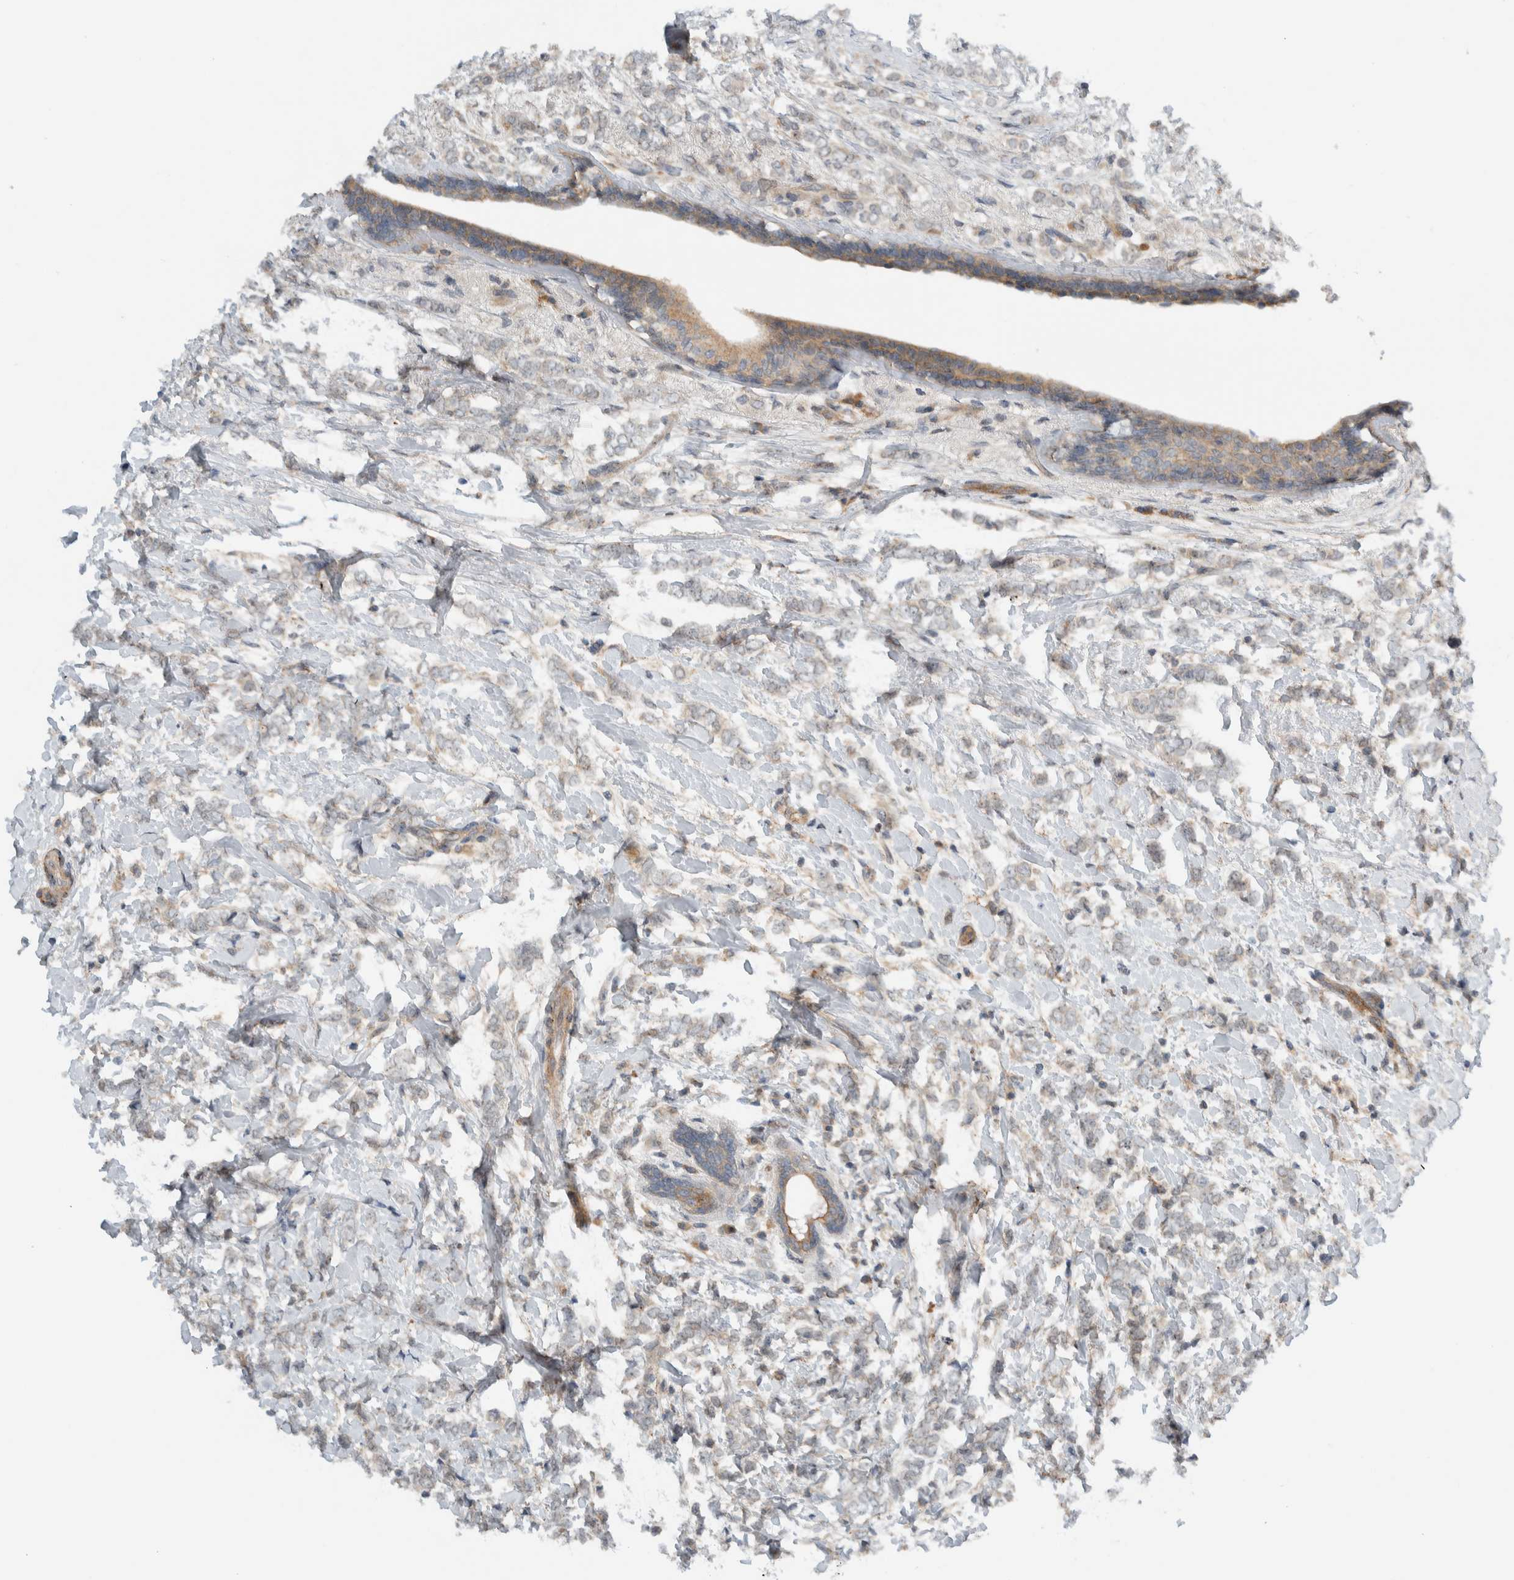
{"staining": {"intensity": "weak", "quantity": "<25%", "location": "cytoplasmic/membranous"}, "tissue": "breast cancer", "cell_type": "Tumor cells", "image_type": "cancer", "snomed": [{"axis": "morphology", "description": "Normal tissue, NOS"}, {"axis": "morphology", "description": "Lobular carcinoma"}, {"axis": "topography", "description": "Breast"}], "caption": "A micrograph of breast lobular carcinoma stained for a protein reveals no brown staining in tumor cells.", "gene": "MPRIP", "patient": {"sex": "female", "age": 47}}